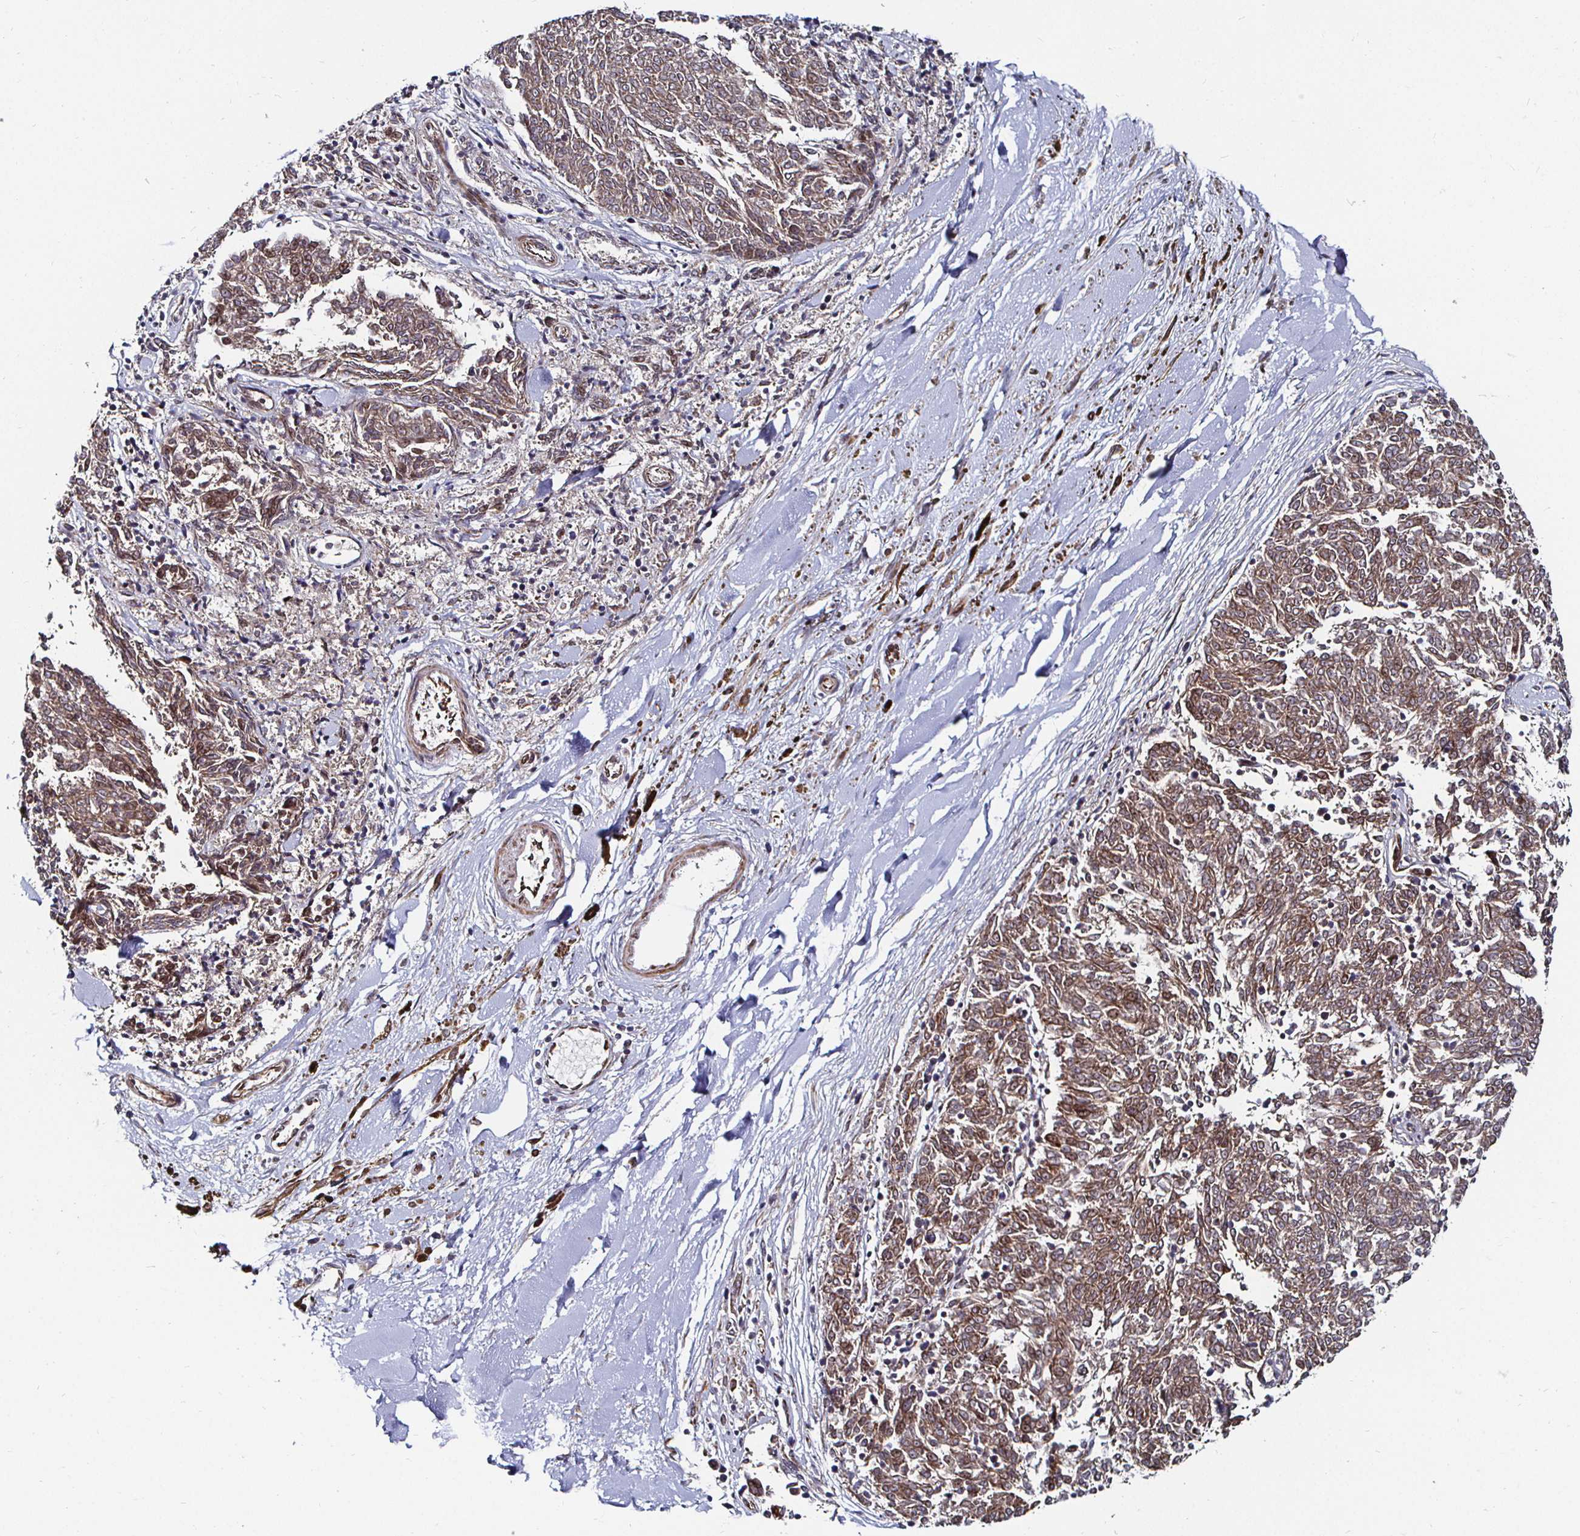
{"staining": {"intensity": "moderate", "quantity": ">75%", "location": "cytoplasmic/membranous"}, "tissue": "melanoma", "cell_type": "Tumor cells", "image_type": "cancer", "snomed": [{"axis": "morphology", "description": "Malignant melanoma, NOS"}, {"axis": "topography", "description": "Skin"}], "caption": "High-magnification brightfield microscopy of melanoma stained with DAB (3,3'-diaminobenzidine) (brown) and counterstained with hematoxylin (blue). tumor cells exhibit moderate cytoplasmic/membranous positivity is seen in about>75% of cells.", "gene": "TBKBP1", "patient": {"sex": "female", "age": 72}}